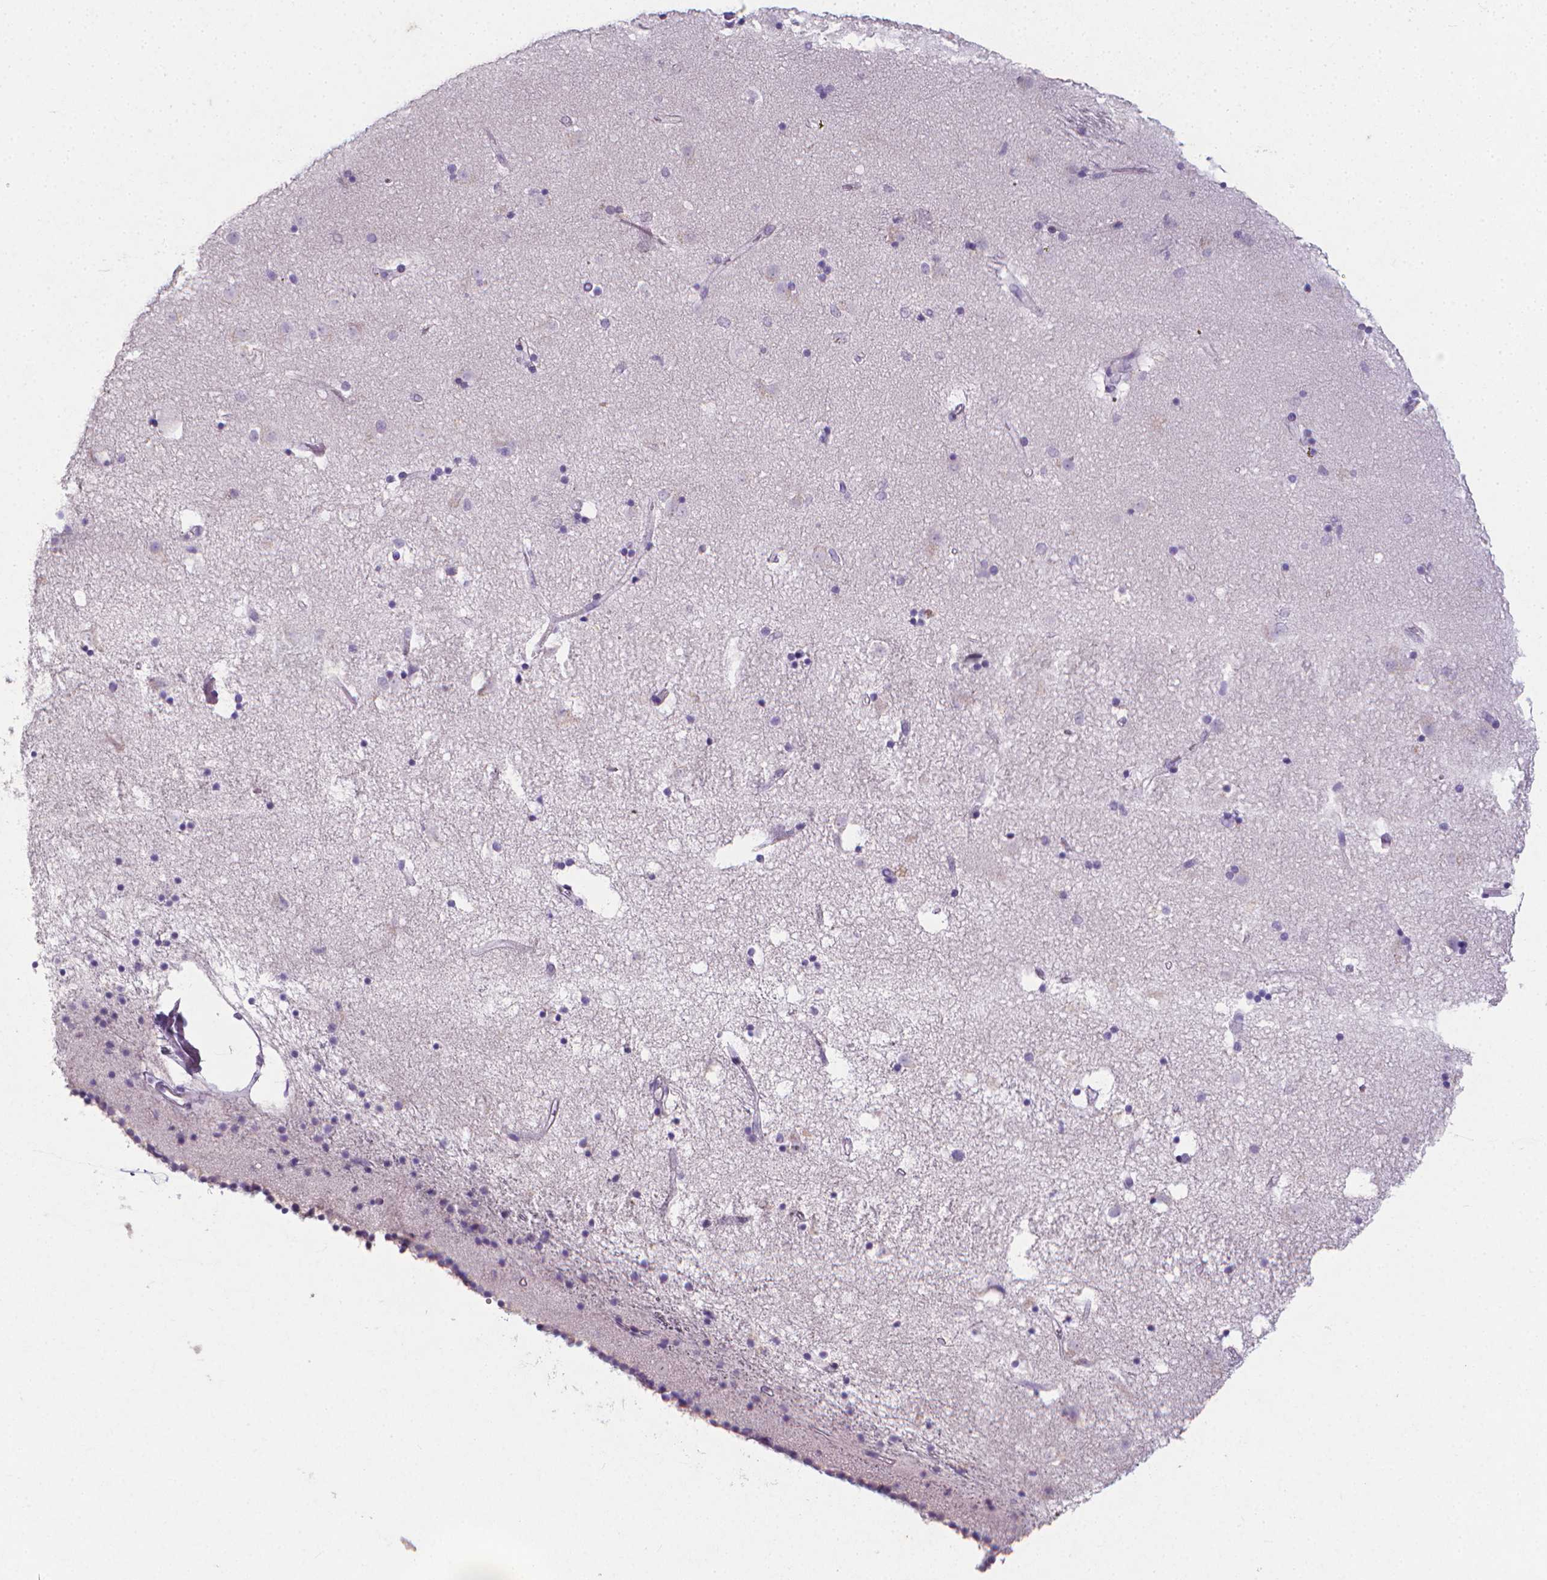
{"staining": {"intensity": "negative", "quantity": "none", "location": "none"}, "tissue": "caudate", "cell_type": "Glial cells", "image_type": "normal", "snomed": [{"axis": "morphology", "description": "Normal tissue, NOS"}, {"axis": "topography", "description": "Lateral ventricle wall"}], "caption": "Photomicrograph shows no protein expression in glial cells of benign caudate. (DAB (3,3'-diaminobenzidine) IHC, high magnification).", "gene": "XPNPEP2", "patient": {"sex": "female", "age": 71}}